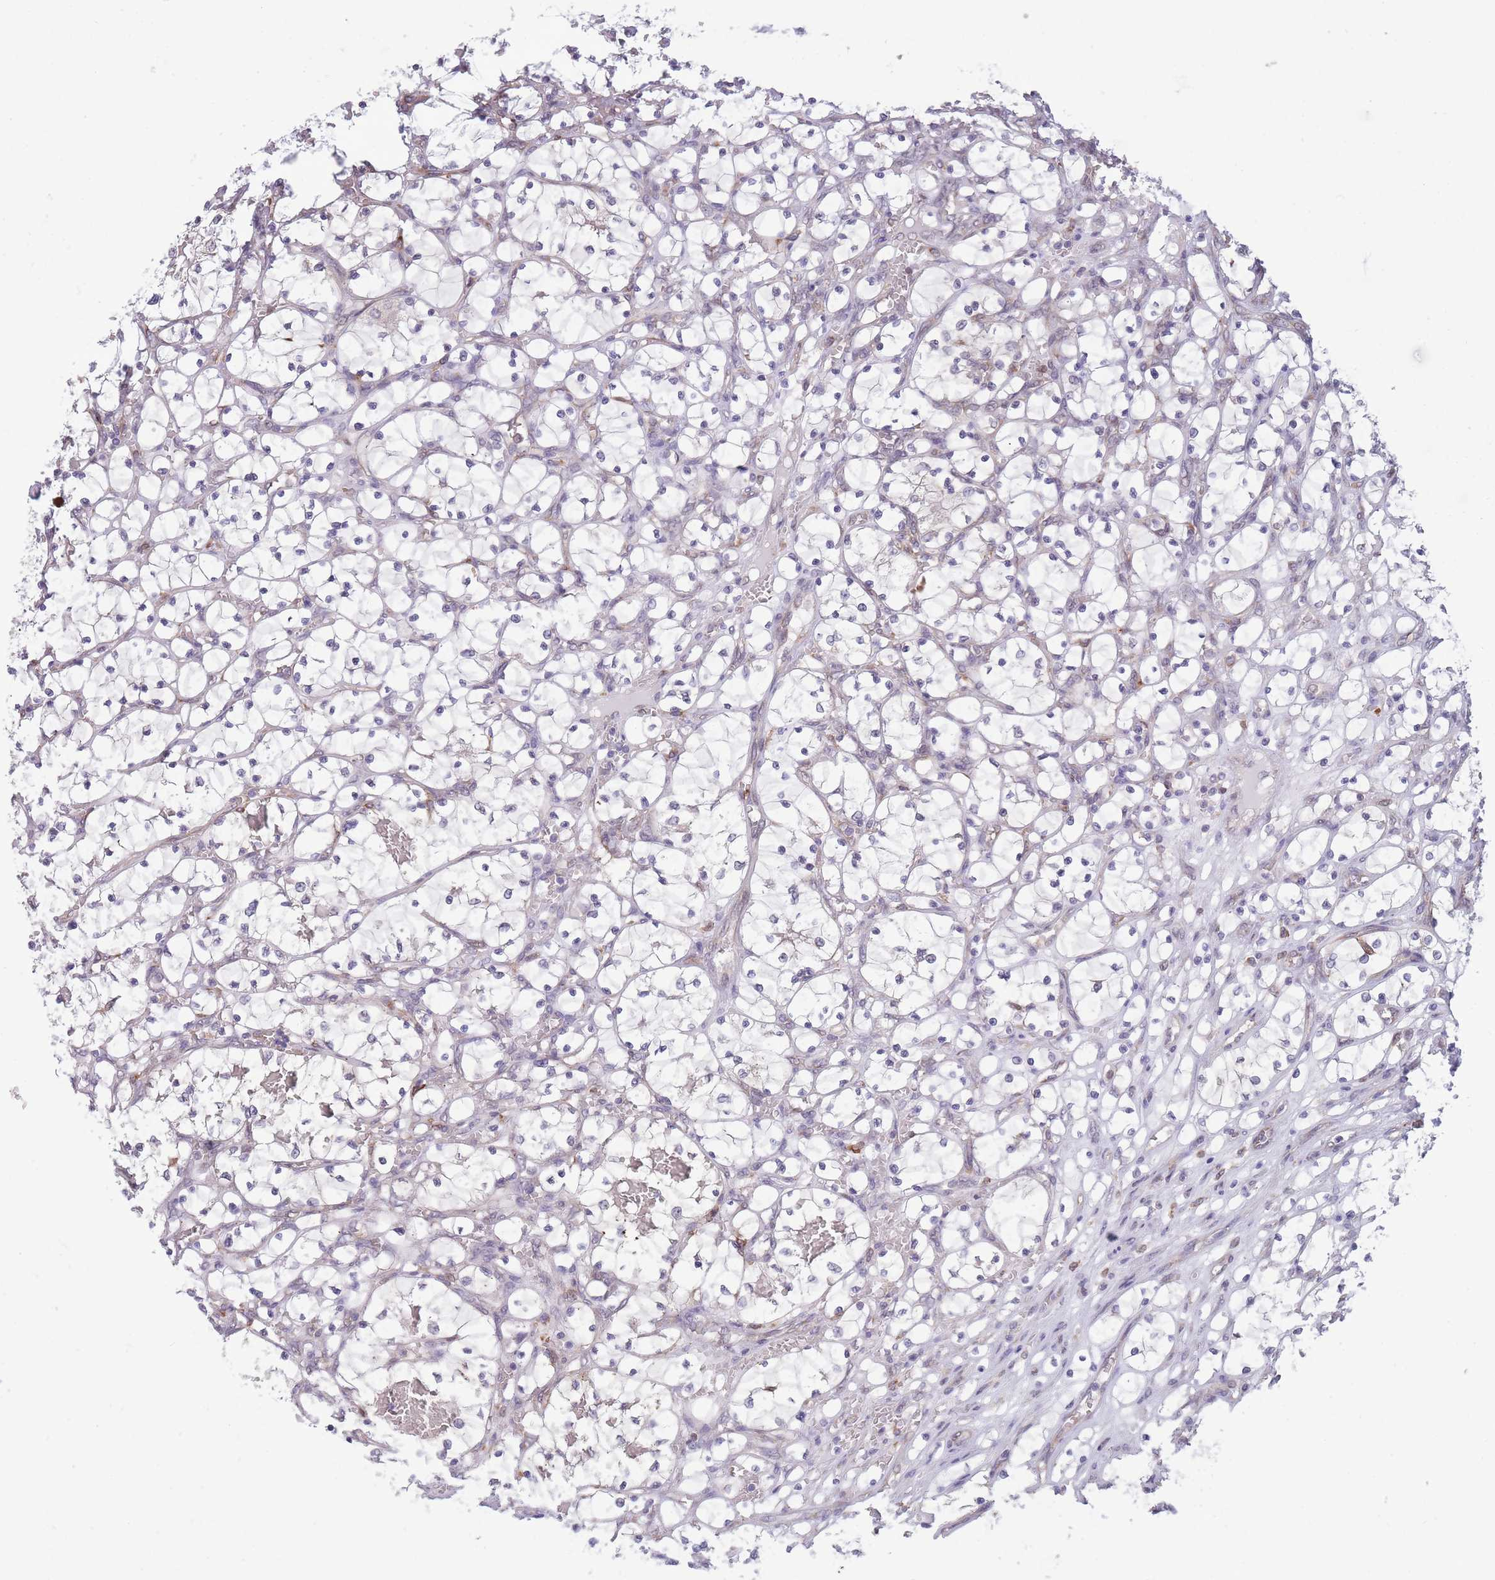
{"staining": {"intensity": "negative", "quantity": "none", "location": "none"}, "tissue": "renal cancer", "cell_type": "Tumor cells", "image_type": "cancer", "snomed": [{"axis": "morphology", "description": "Adenocarcinoma, NOS"}, {"axis": "topography", "description": "Kidney"}], "caption": "High magnification brightfield microscopy of renal adenocarcinoma stained with DAB (3,3'-diaminobenzidine) (brown) and counterstained with hematoxylin (blue): tumor cells show no significant positivity. (Immunohistochemistry (ihc), brightfield microscopy, high magnification).", "gene": "TMEM121", "patient": {"sex": "female", "age": 69}}